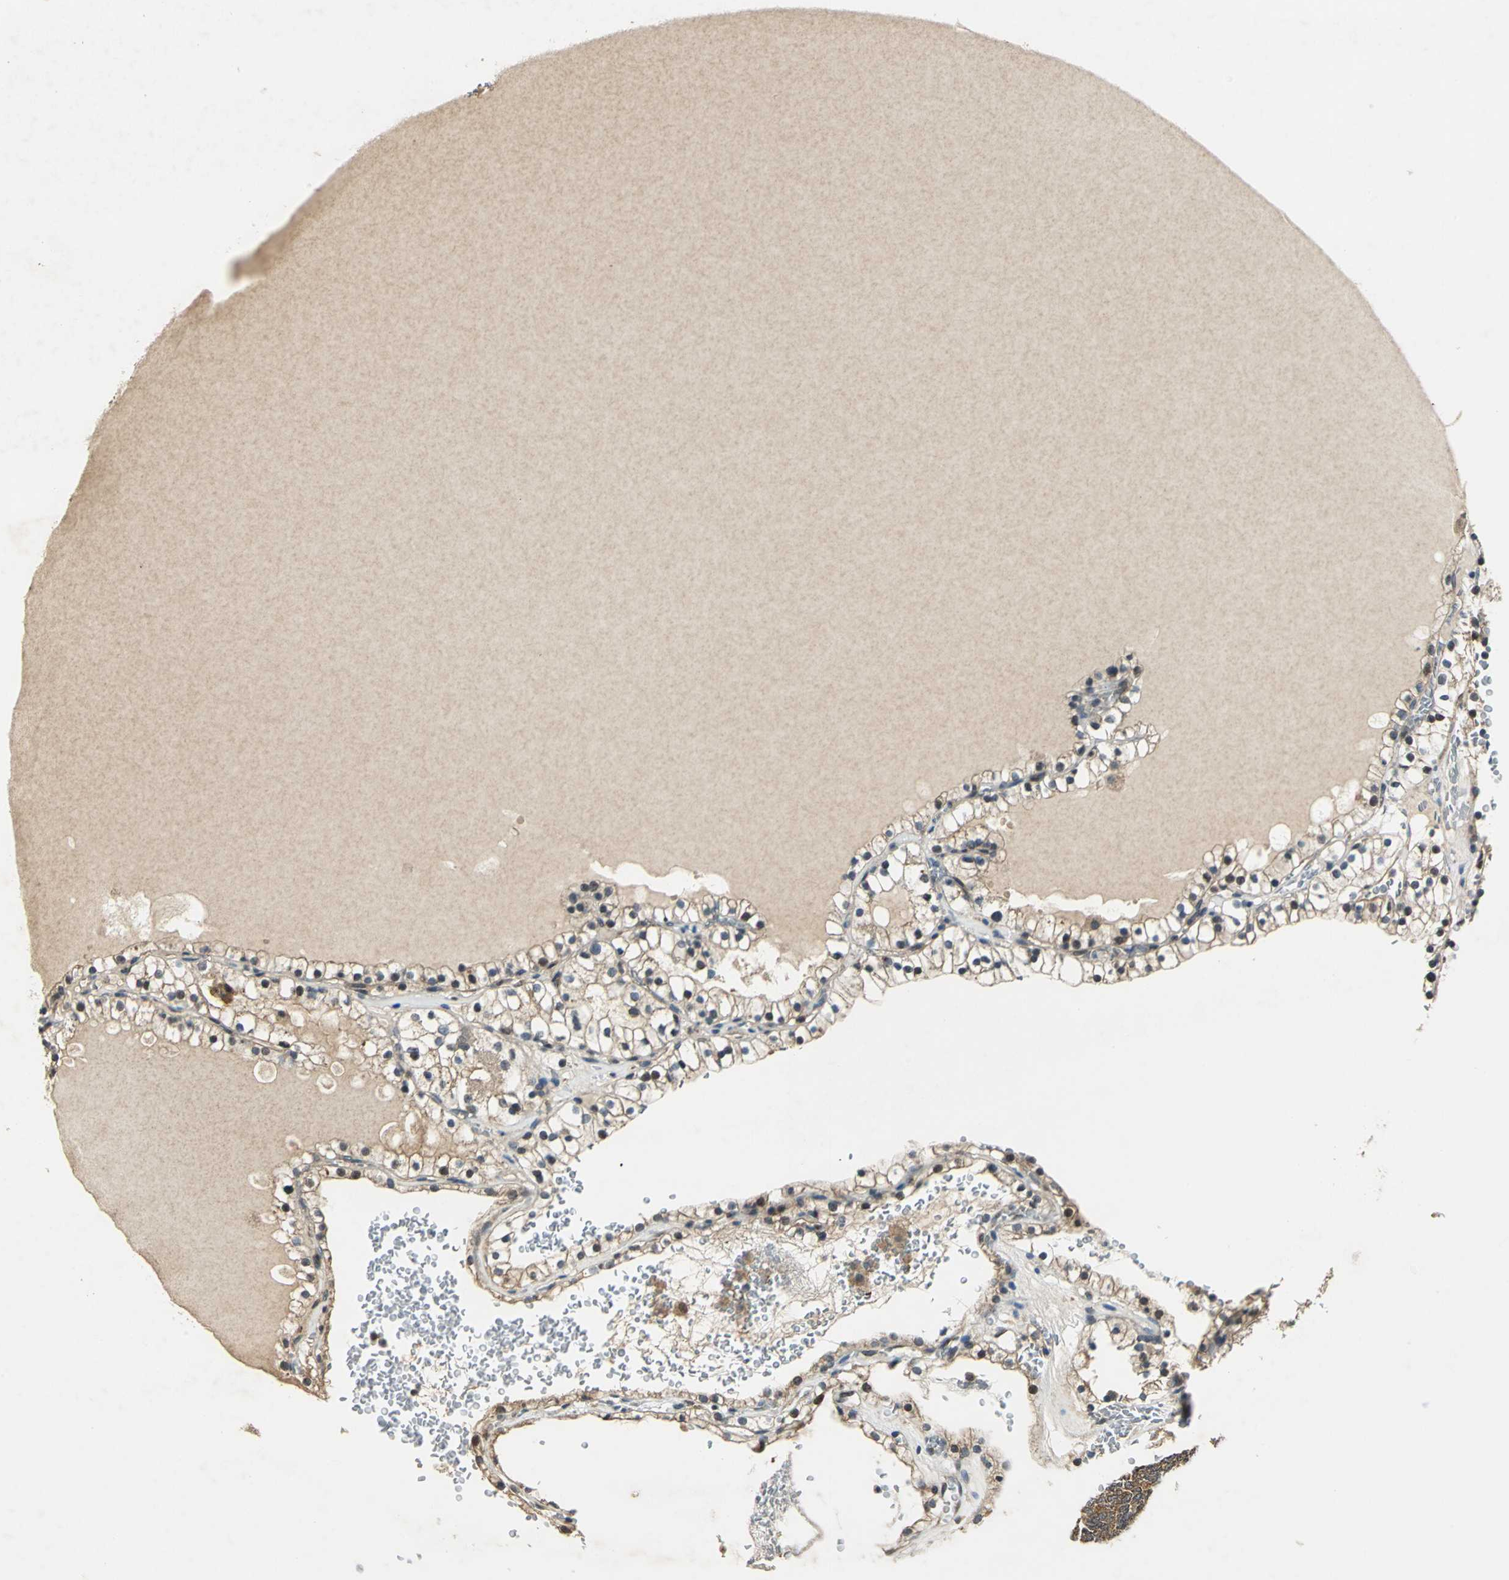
{"staining": {"intensity": "moderate", "quantity": "25%-75%", "location": "nuclear"}, "tissue": "renal cancer", "cell_type": "Tumor cells", "image_type": "cancer", "snomed": [{"axis": "morphology", "description": "Adenocarcinoma, NOS"}, {"axis": "topography", "description": "Kidney"}], "caption": "Moderate nuclear staining is appreciated in approximately 25%-75% of tumor cells in adenocarcinoma (renal).", "gene": "AHSA1", "patient": {"sex": "female", "age": 41}}